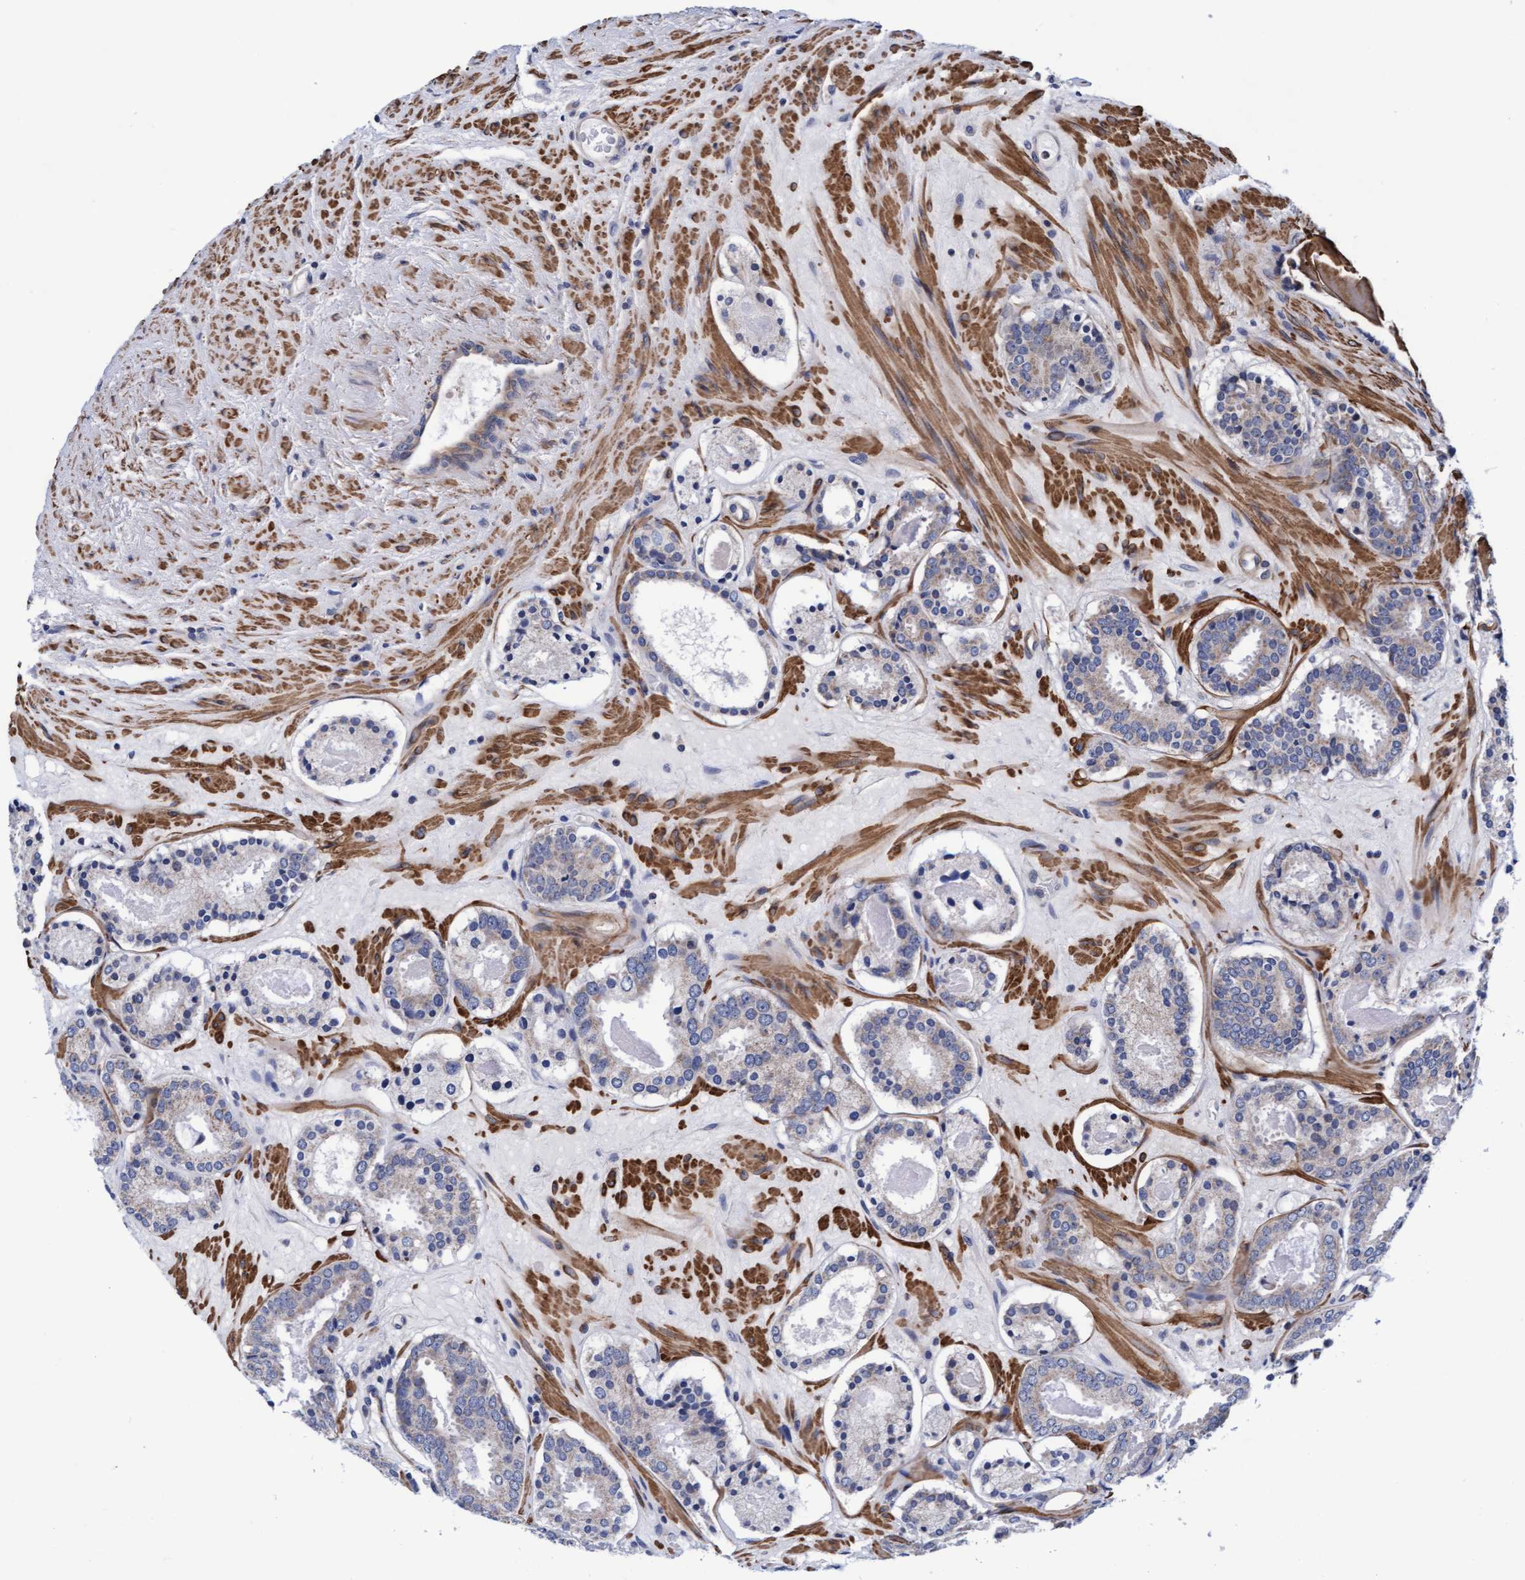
{"staining": {"intensity": "moderate", "quantity": "25%-75%", "location": "cytoplasmic/membranous"}, "tissue": "prostate cancer", "cell_type": "Tumor cells", "image_type": "cancer", "snomed": [{"axis": "morphology", "description": "Adenocarcinoma, Low grade"}, {"axis": "topography", "description": "Prostate"}], "caption": "Protein expression analysis of low-grade adenocarcinoma (prostate) demonstrates moderate cytoplasmic/membranous positivity in approximately 25%-75% of tumor cells.", "gene": "EFCAB13", "patient": {"sex": "male", "age": 69}}